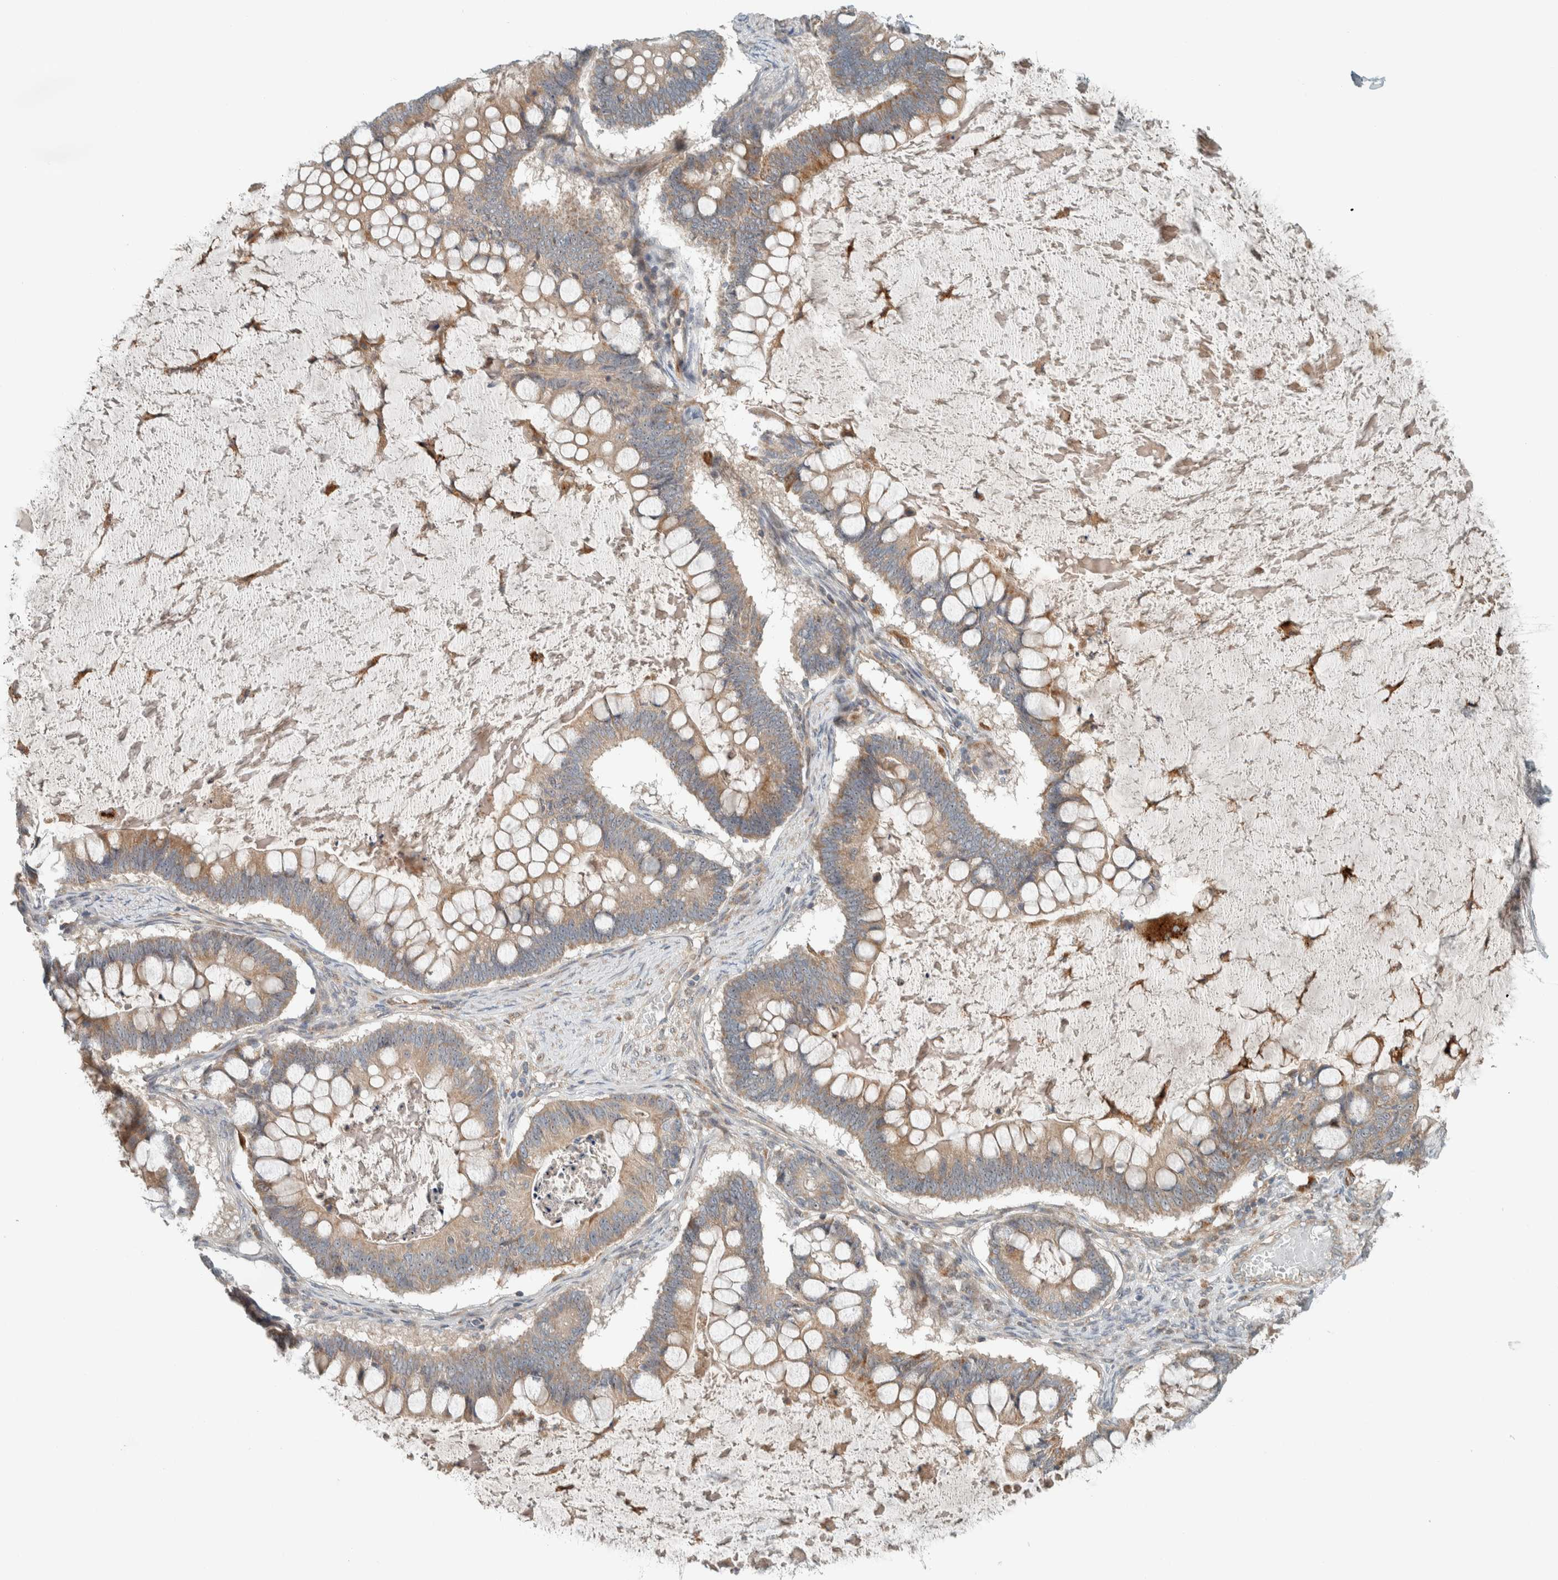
{"staining": {"intensity": "moderate", "quantity": ">75%", "location": "cytoplasmic/membranous"}, "tissue": "ovarian cancer", "cell_type": "Tumor cells", "image_type": "cancer", "snomed": [{"axis": "morphology", "description": "Cystadenocarcinoma, mucinous, NOS"}, {"axis": "topography", "description": "Ovary"}], "caption": "This photomicrograph demonstrates IHC staining of ovarian cancer, with medium moderate cytoplasmic/membranous staining in approximately >75% of tumor cells.", "gene": "SLFN12L", "patient": {"sex": "female", "age": 61}}